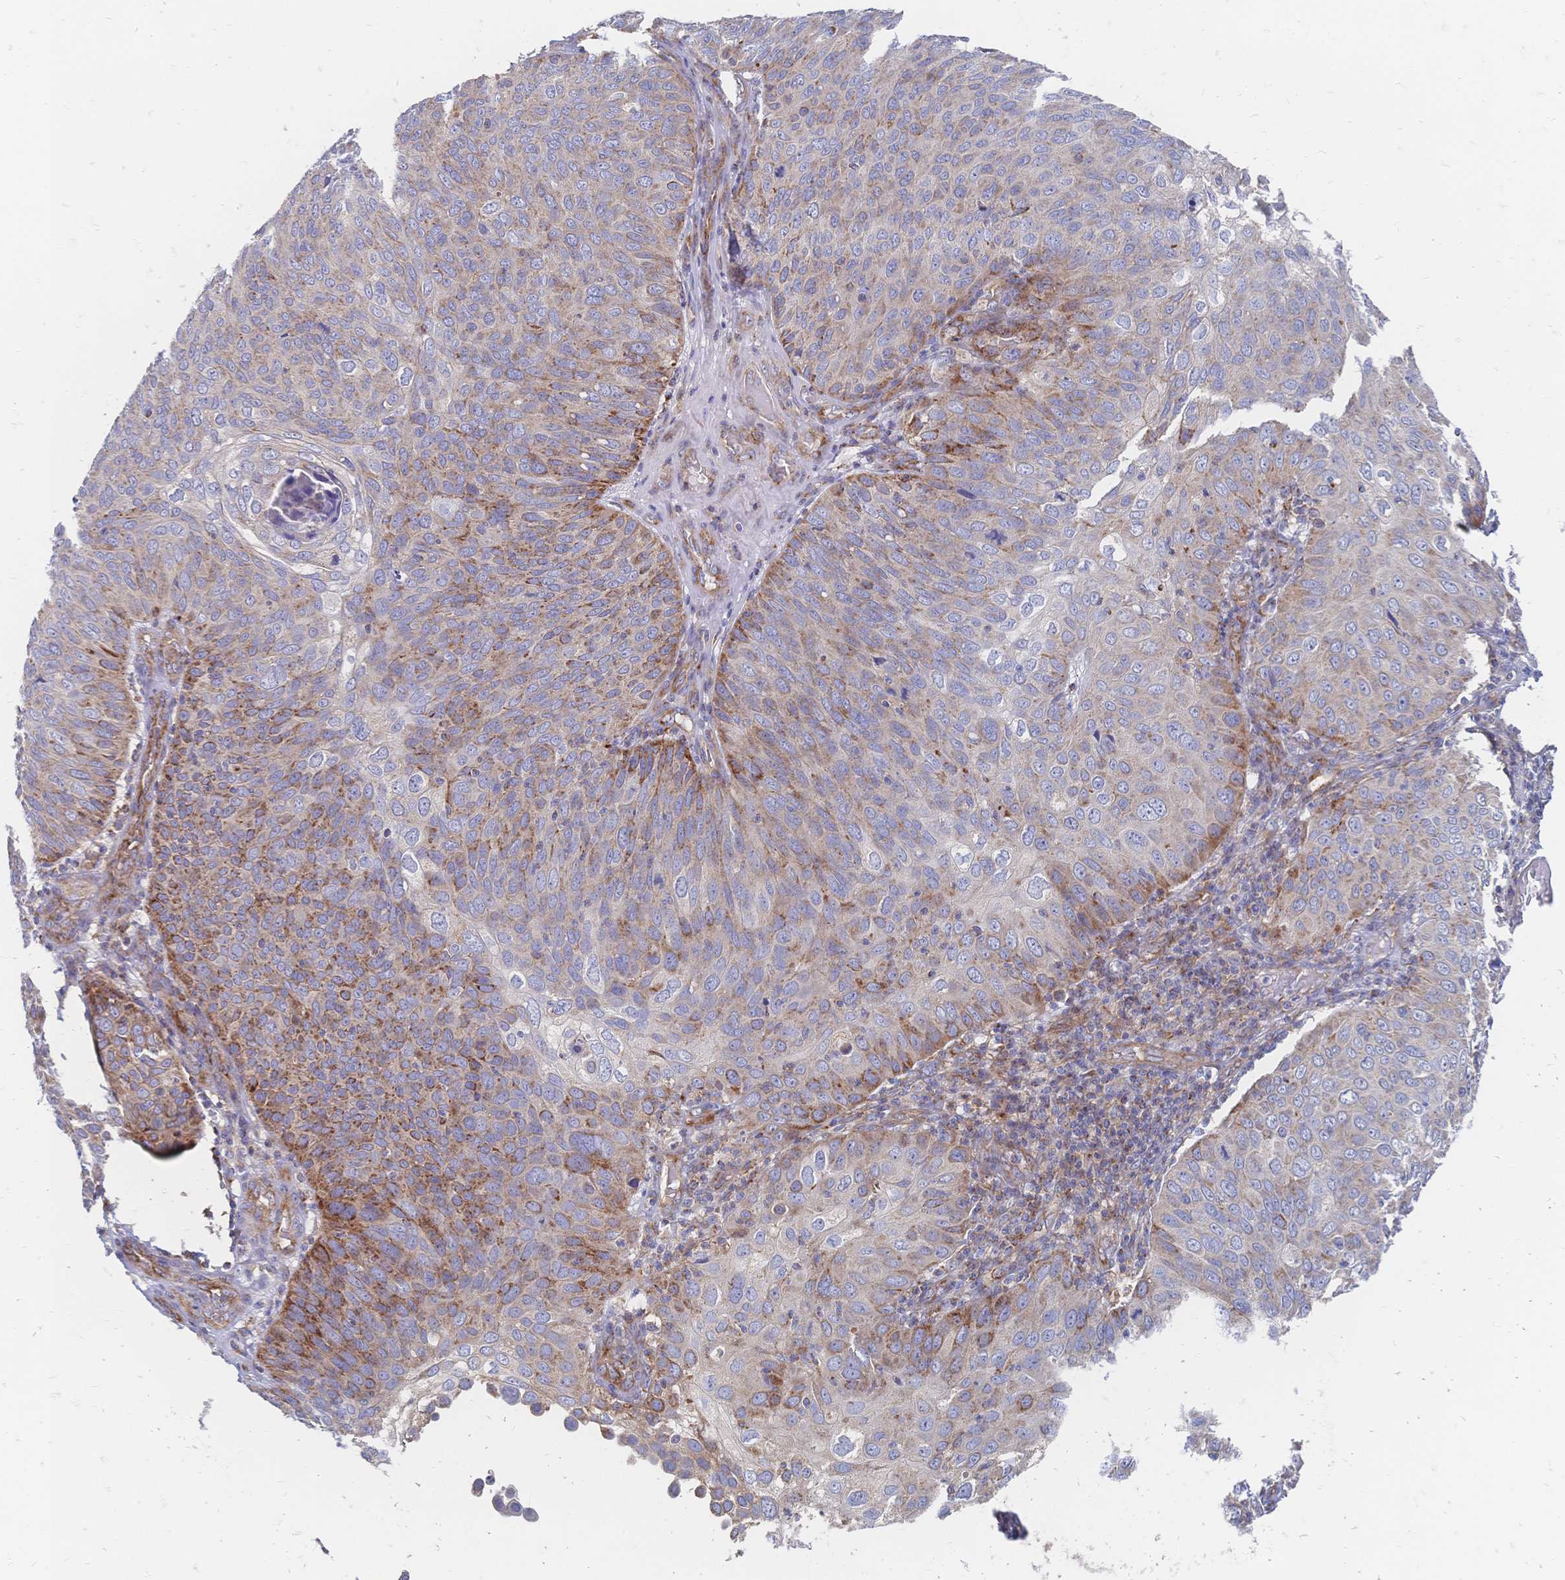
{"staining": {"intensity": "moderate", "quantity": "25%-75%", "location": "cytoplasmic/membranous"}, "tissue": "skin cancer", "cell_type": "Tumor cells", "image_type": "cancer", "snomed": [{"axis": "morphology", "description": "Squamous cell carcinoma, NOS"}, {"axis": "topography", "description": "Skin"}], "caption": "Moderate cytoplasmic/membranous positivity for a protein is seen in approximately 25%-75% of tumor cells of skin squamous cell carcinoma using immunohistochemistry.", "gene": "SORBS1", "patient": {"sex": "male", "age": 87}}